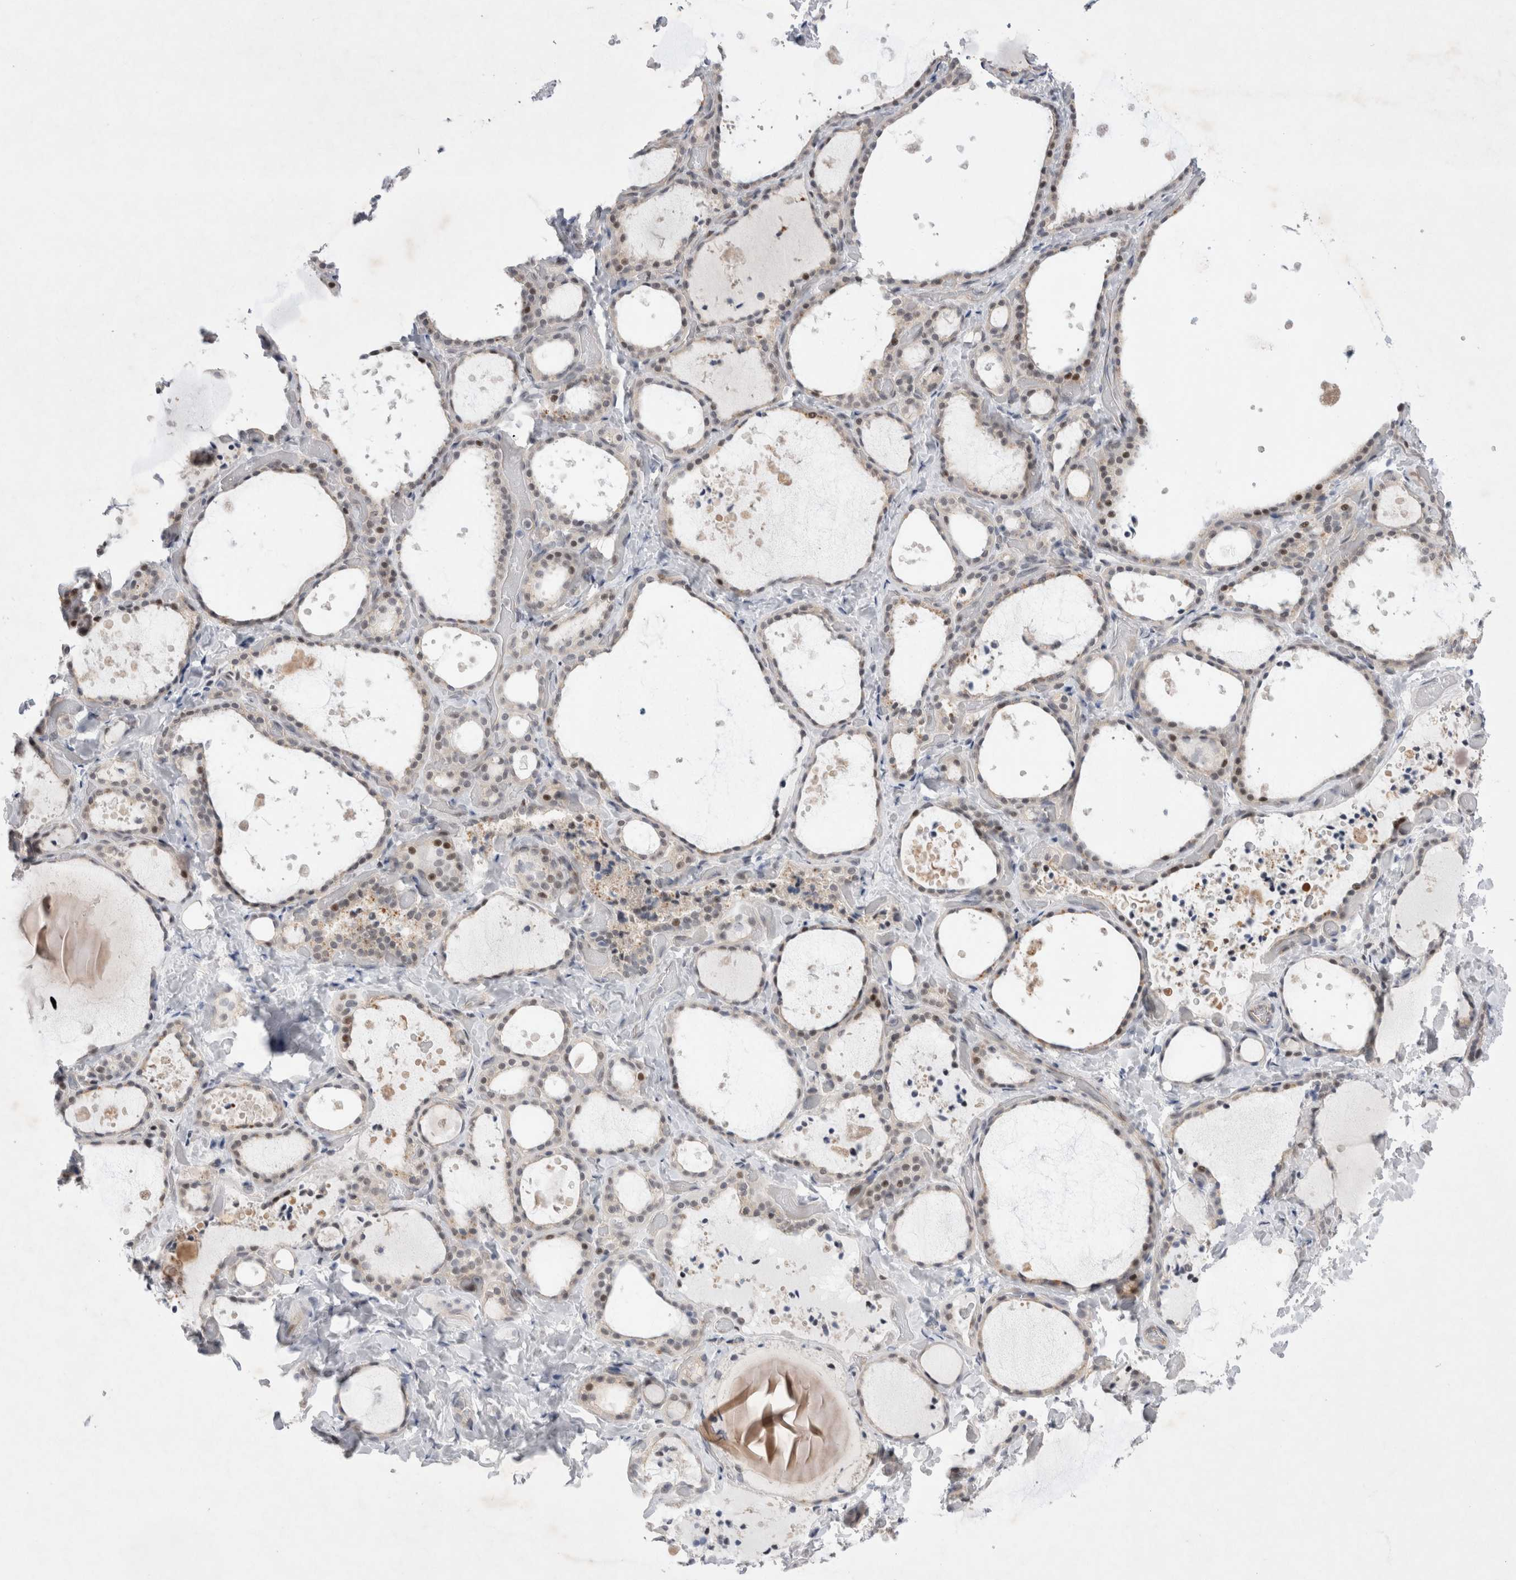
{"staining": {"intensity": "moderate", "quantity": "<25%", "location": "nuclear"}, "tissue": "thyroid gland", "cell_type": "Glandular cells", "image_type": "normal", "snomed": [{"axis": "morphology", "description": "Normal tissue, NOS"}, {"axis": "topography", "description": "Thyroid gland"}], "caption": "Glandular cells display low levels of moderate nuclear staining in approximately <25% of cells in unremarkable thyroid gland.", "gene": "WIPF2", "patient": {"sex": "female", "age": 44}}